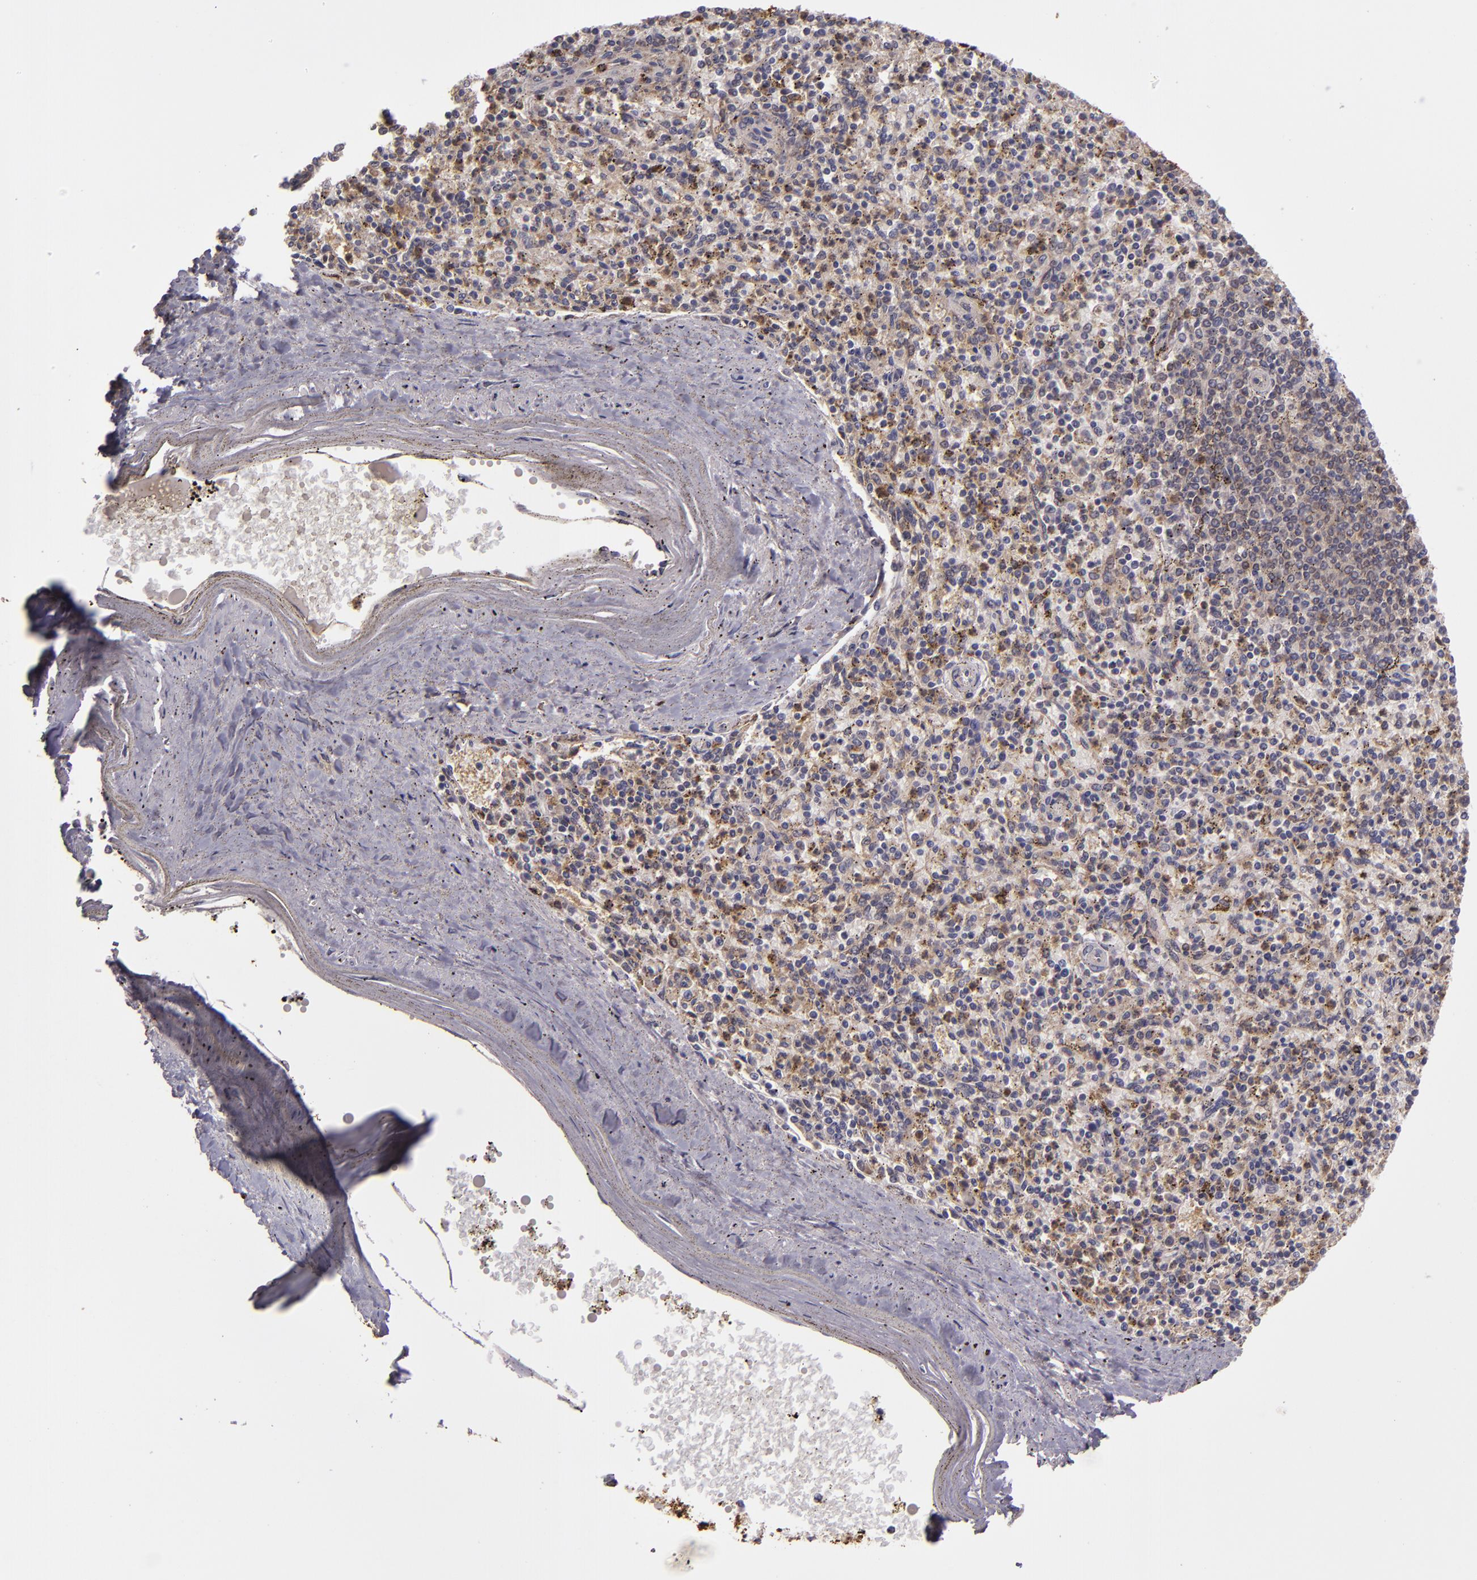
{"staining": {"intensity": "weak", "quantity": ">75%", "location": "cytoplasmic/membranous"}, "tissue": "spleen", "cell_type": "Cells in red pulp", "image_type": "normal", "snomed": [{"axis": "morphology", "description": "Normal tissue, NOS"}, {"axis": "topography", "description": "Spleen"}], "caption": "Protein analysis of benign spleen reveals weak cytoplasmic/membranous positivity in approximately >75% of cells in red pulp.", "gene": "FHIT", "patient": {"sex": "male", "age": 72}}